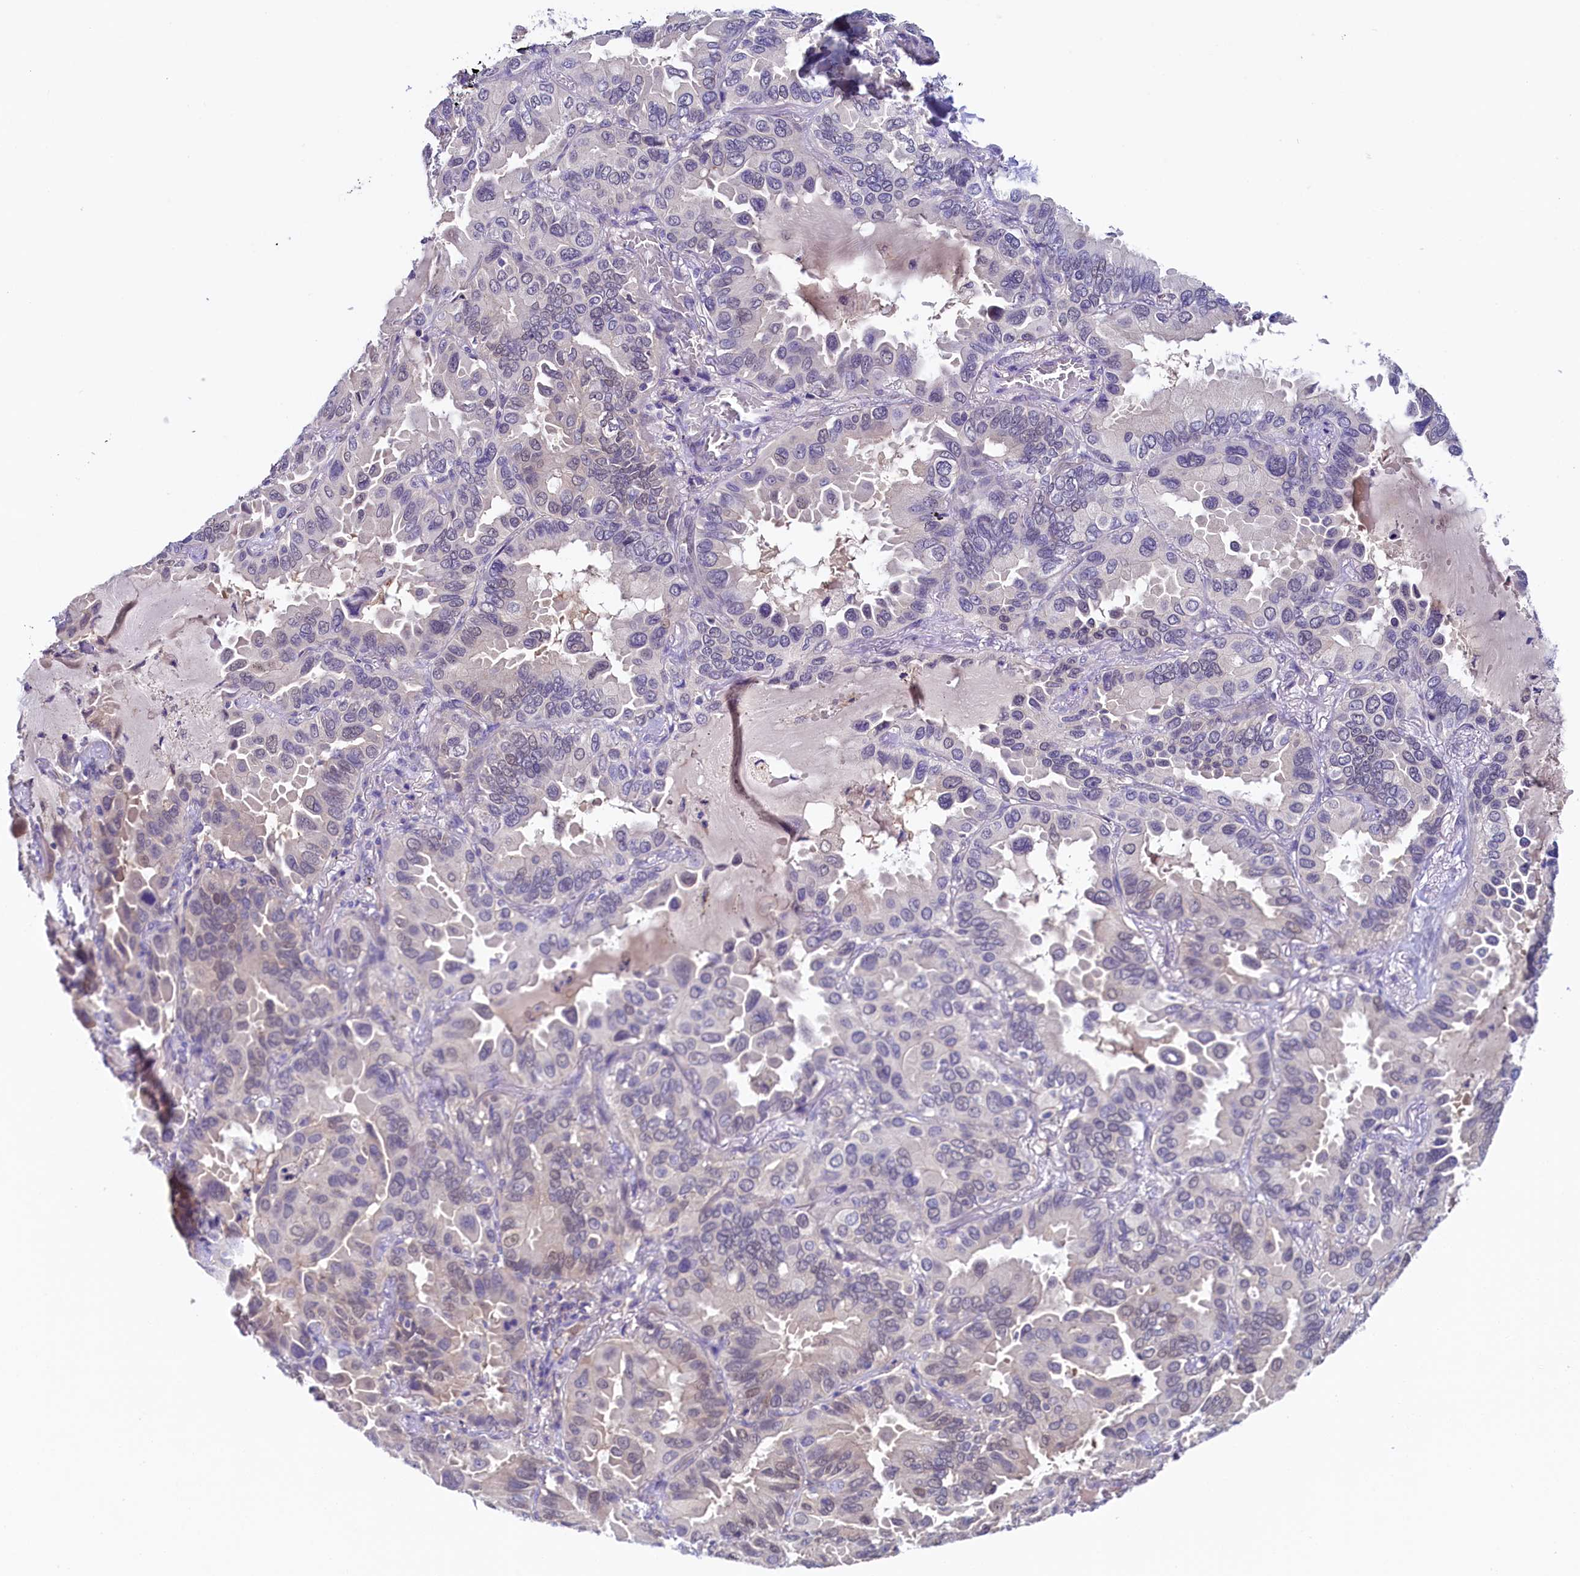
{"staining": {"intensity": "negative", "quantity": "none", "location": "none"}, "tissue": "lung cancer", "cell_type": "Tumor cells", "image_type": "cancer", "snomed": [{"axis": "morphology", "description": "Adenocarcinoma, NOS"}, {"axis": "topography", "description": "Lung"}], "caption": "Tumor cells are negative for protein expression in human lung cancer.", "gene": "FLYWCH2", "patient": {"sex": "male", "age": 64}}